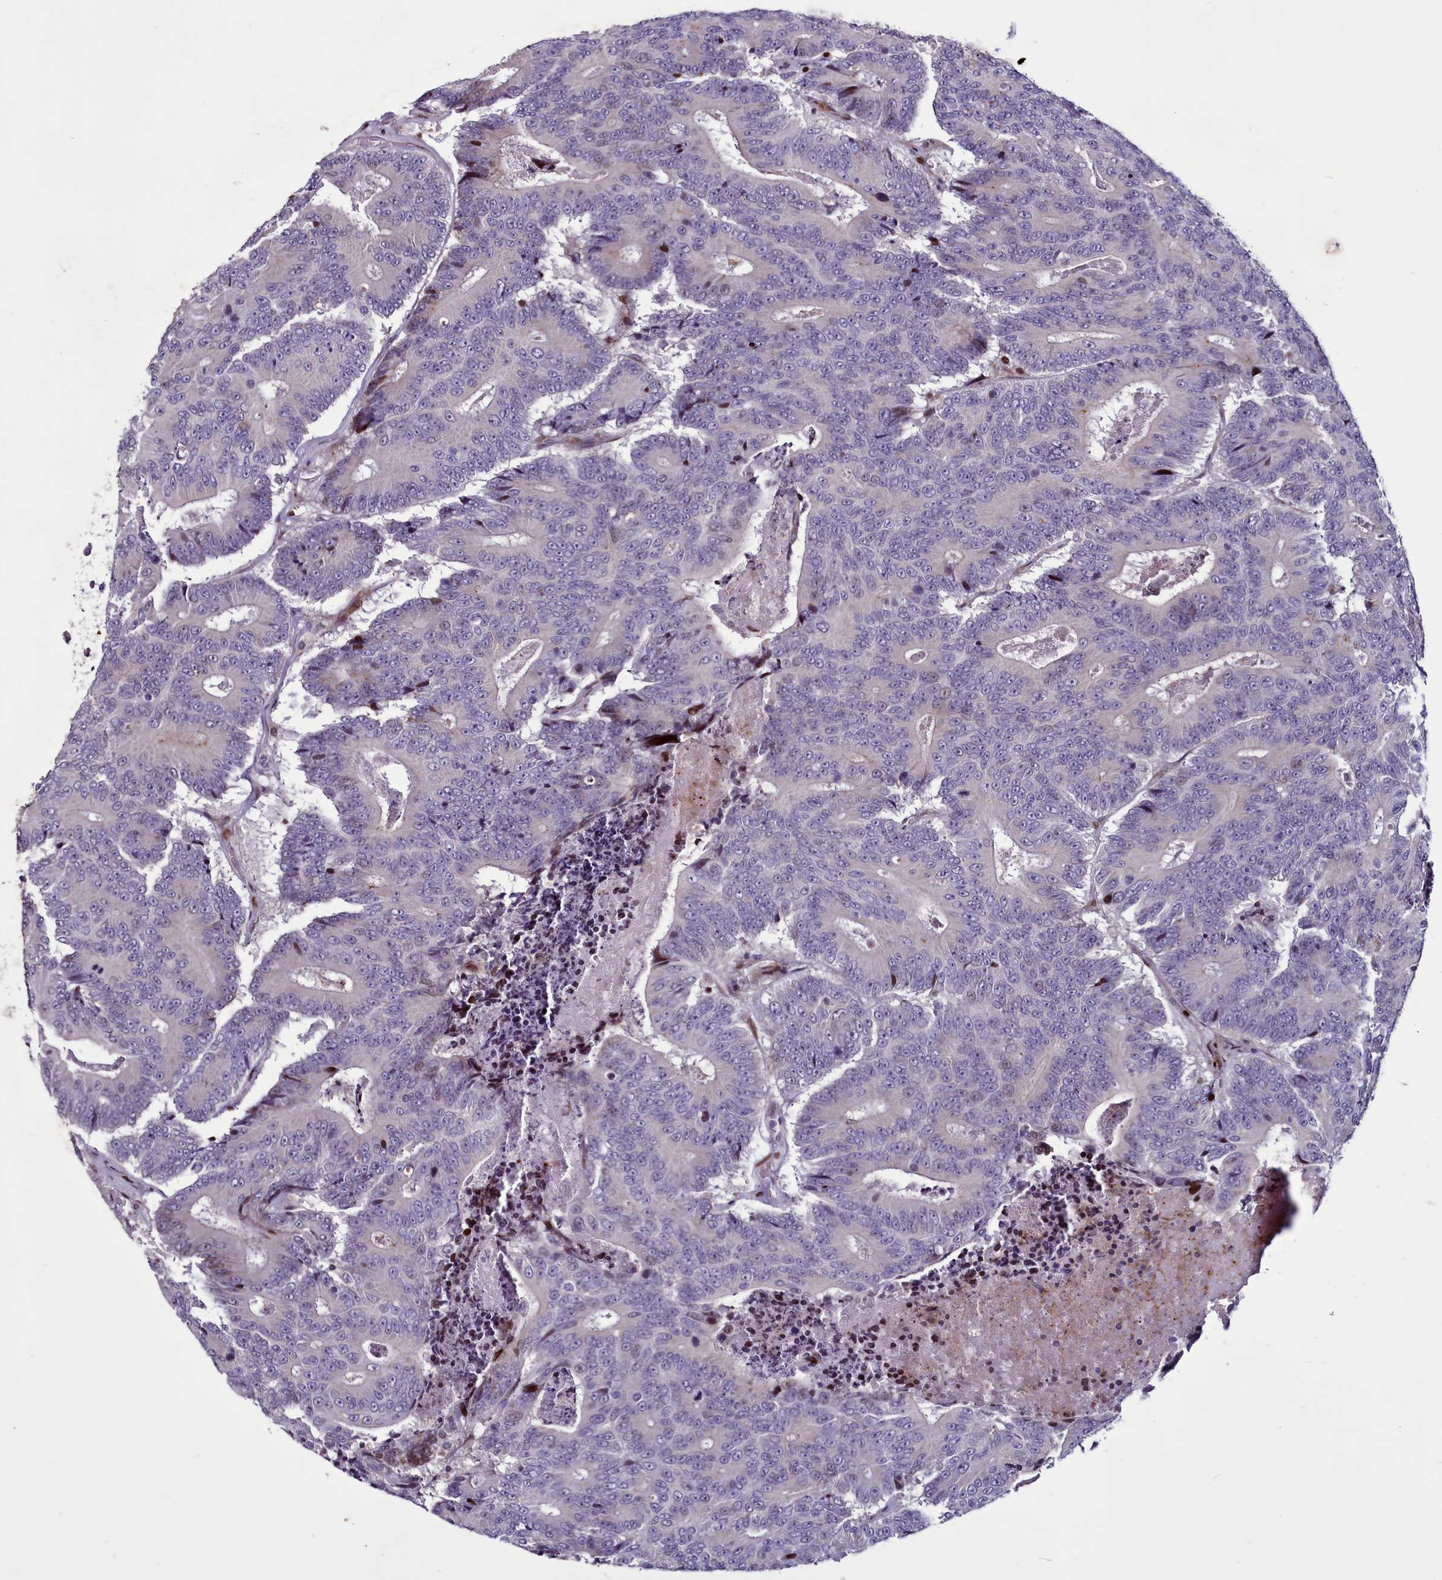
{"staining": {"intensity": "negative", "quantity": "none", "location": "none"}, "tissue": "colorectal cancer", "cell_type": "Tumor cells", "image_type": "cancer", "snomed": [{"axis": "morphology", "description": "Adenocarcinoma, NOS"}, {"axis": "topography", "description": "Colon"}], "caption": "There is no significant positivity in tumor cells of colorectal cancer (adenocarcinoma).", "gene": "WBP11", "patient": {"sex": "male", "age": 83}}